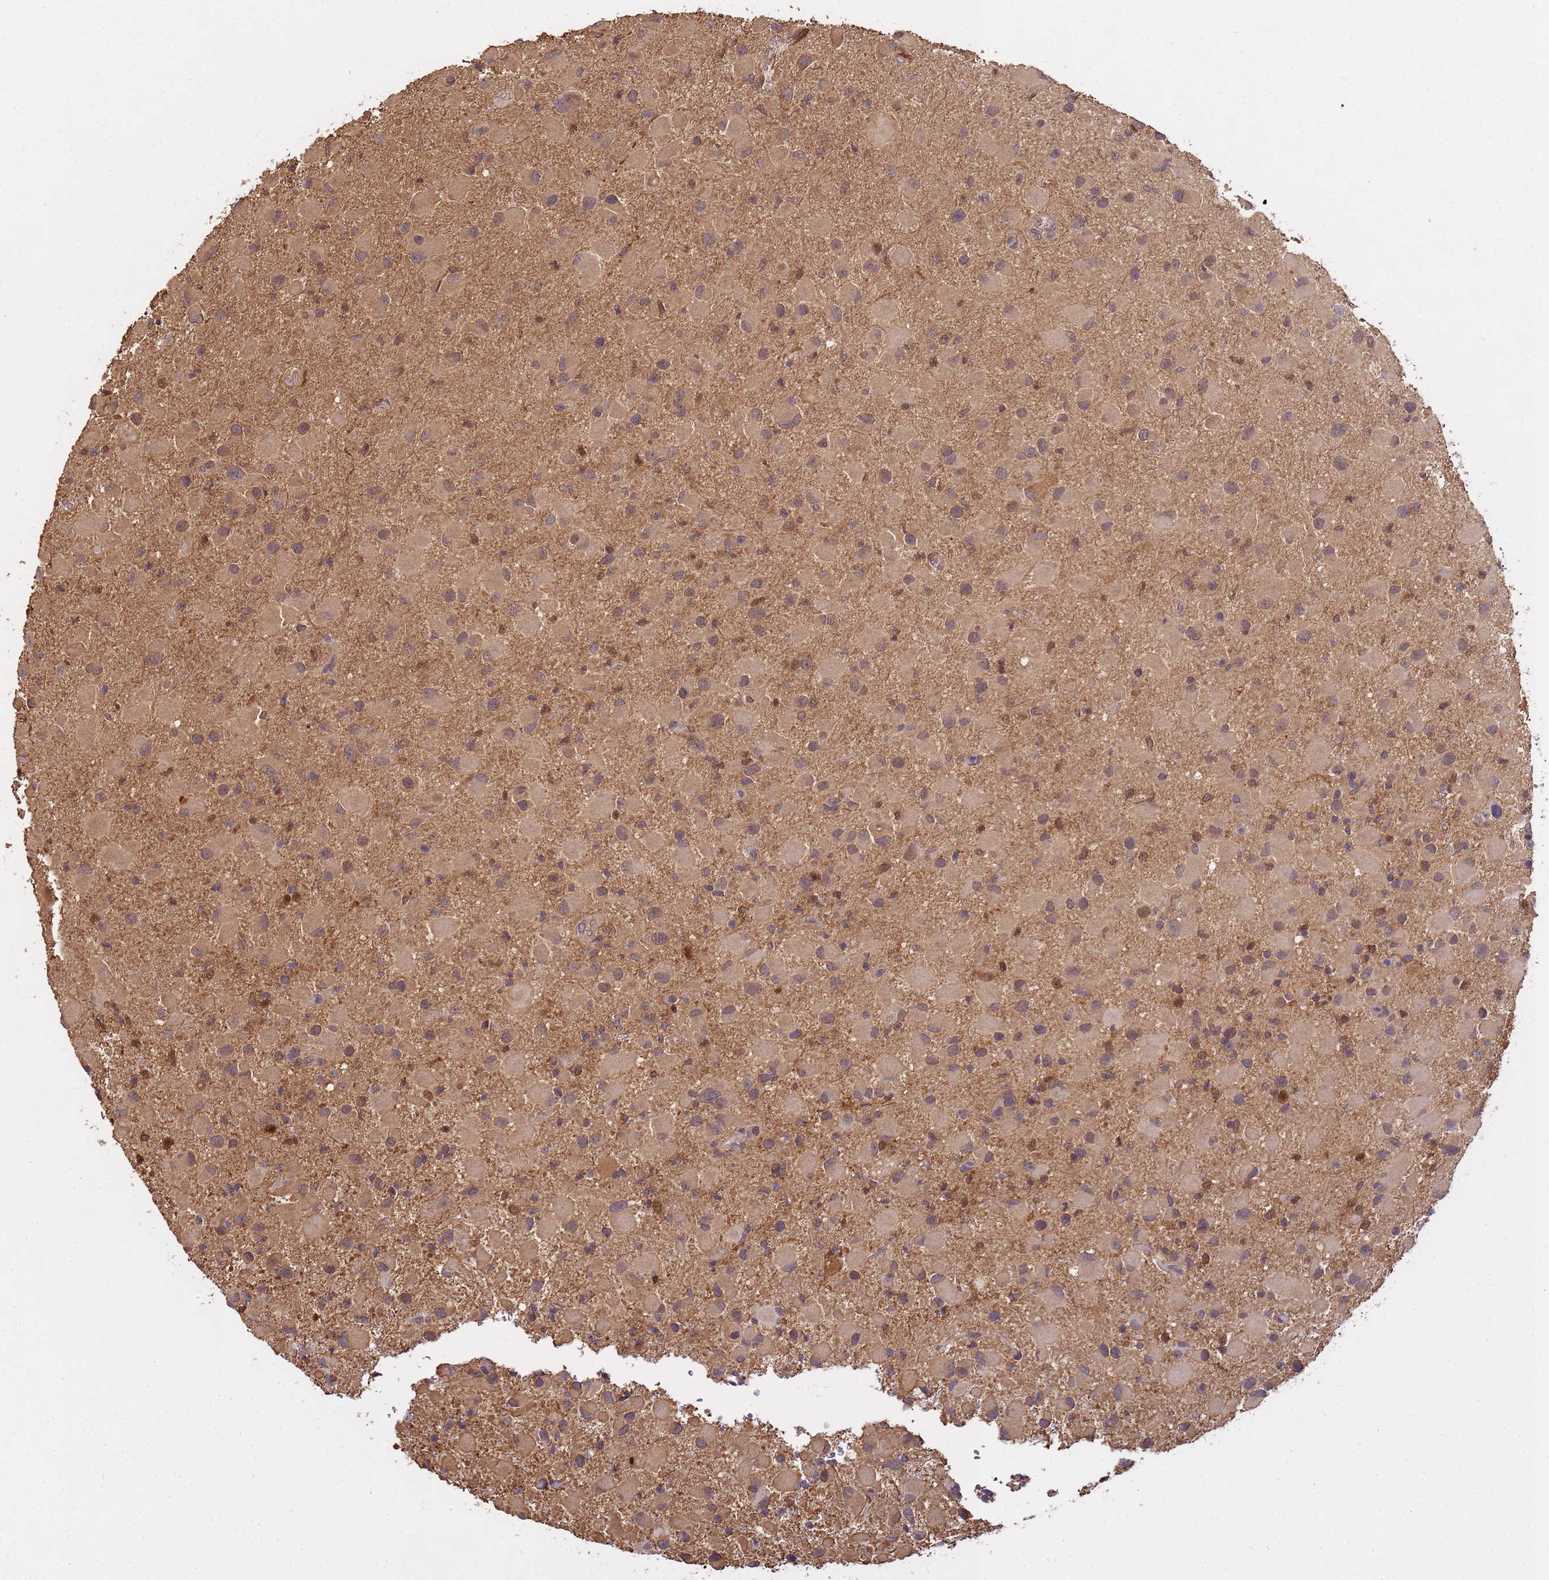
{"staining": {"intensity": "weak", "quantity": "25%-75%", "location": "cytoplasmic/membranous"}, "tissue": "glioma", "cell_type": "Tumor cells", "image_type": "cancer", "snomed": [{"axis": "morphology", "description": "Glioma, malignant, Low grade"}, {"axis": "topography", "description": "Brain"}], "caption": "There is low levels of weak cytoplasmic/membranous expression in tumor cells of glioma, as demonstrated by immunohistochemical staining (brown color).", "gene": "NPEPPS", "patient": {"sex": "female", "age": 32}}